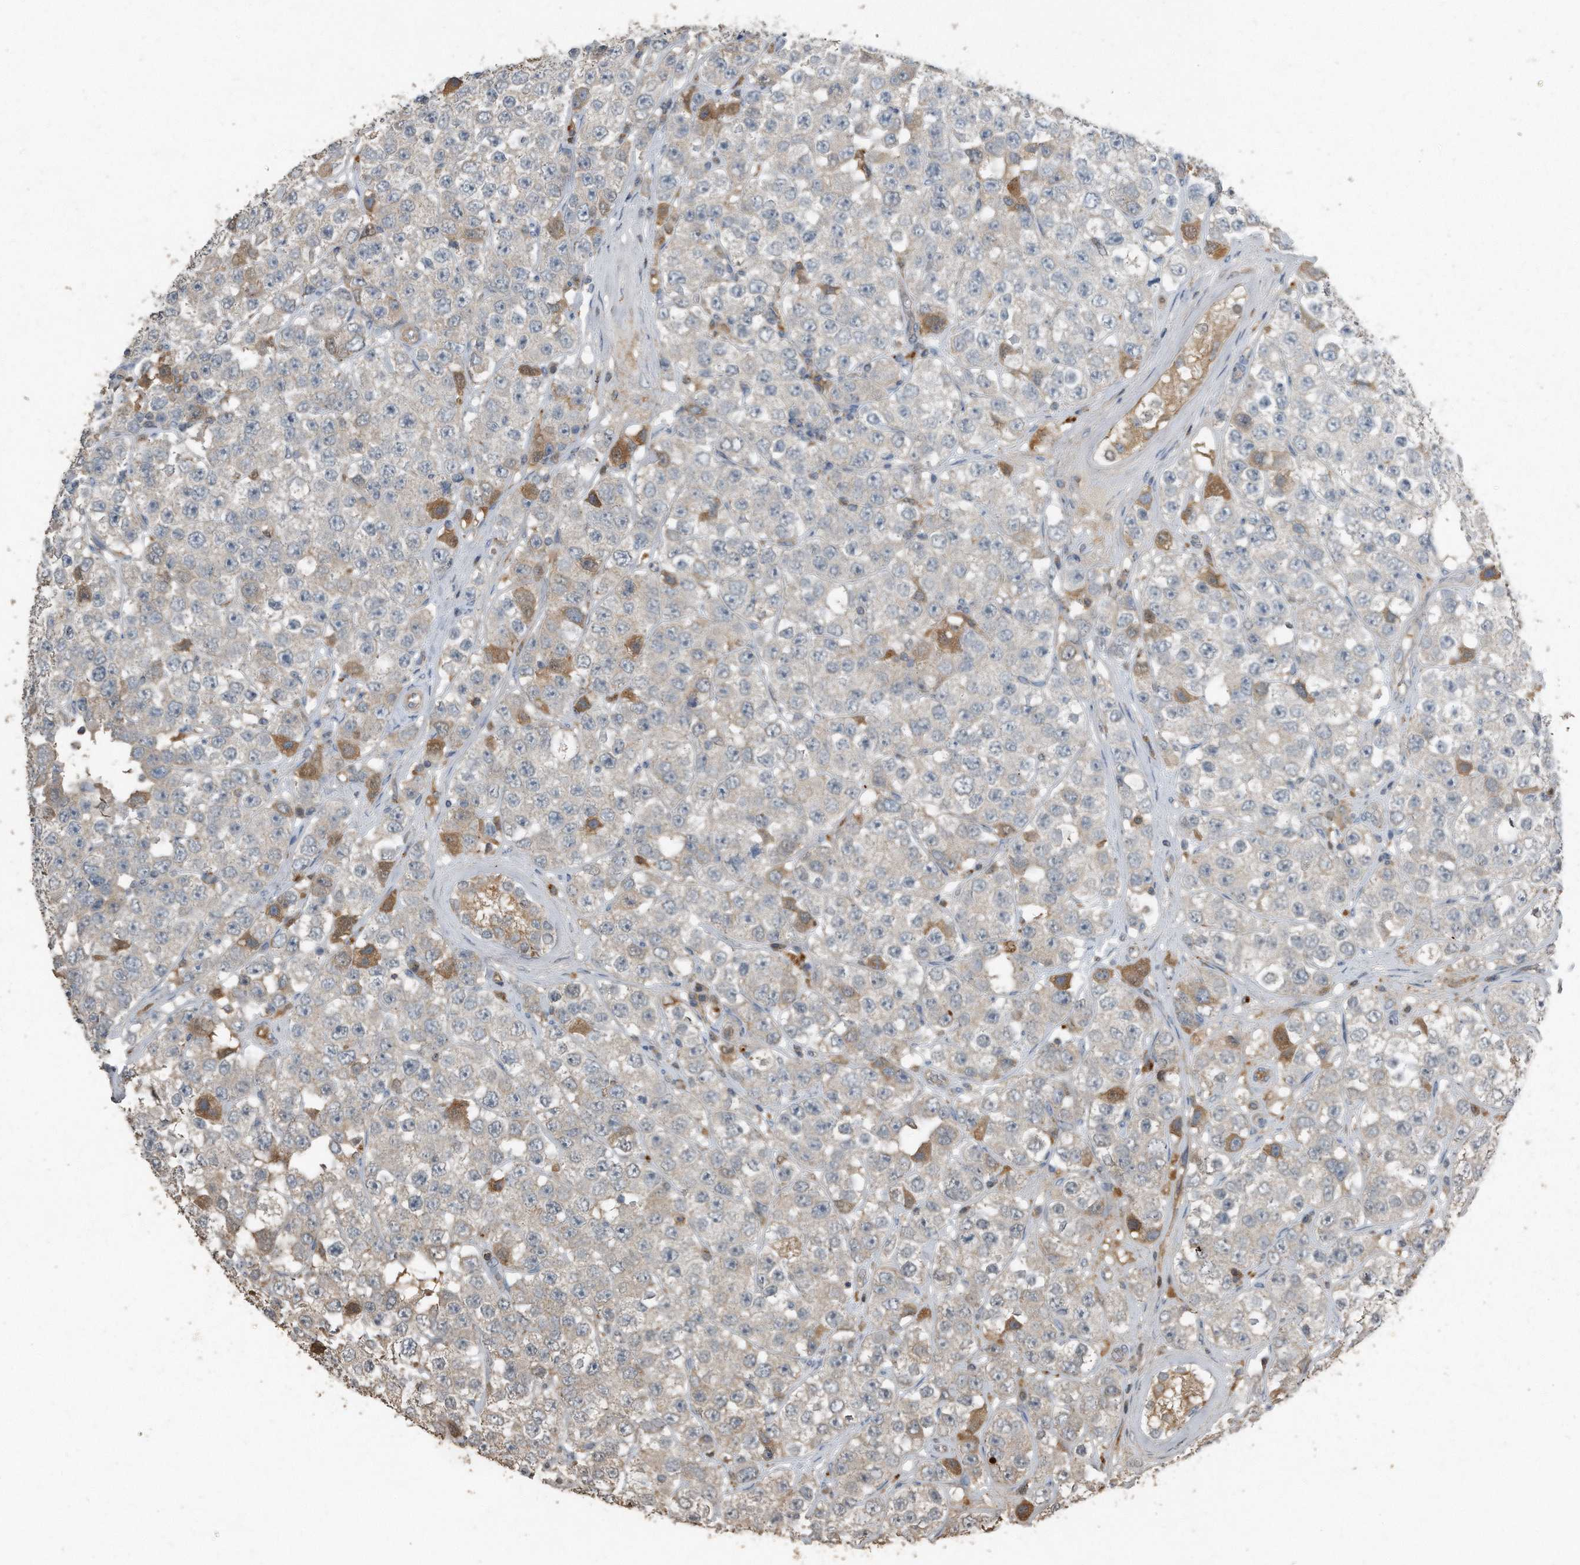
{"staining": {"intensity": "moderate", "quantity": "<25%", "location": "cytoplasmic/membranous"}, "tissue": "testis cancer", "cell_type": "Tumor cells", "image_type": "cancer", "snomed": [{"axis": "morphology", "description": "Seminoma, NOS"}, {"axis": "topography", "description": "Testis"}], "caption": "Immunohistochemical staining of testis cancer (seminoma) shows low levels of moderate cytoplasmic/membranous protein staining in about <25% of tumor cells. (DAB IHC, brown staining for protein, blue staining for nuclei).", "gene": "C9", "patient": {"sex": "male", "age": 28}}